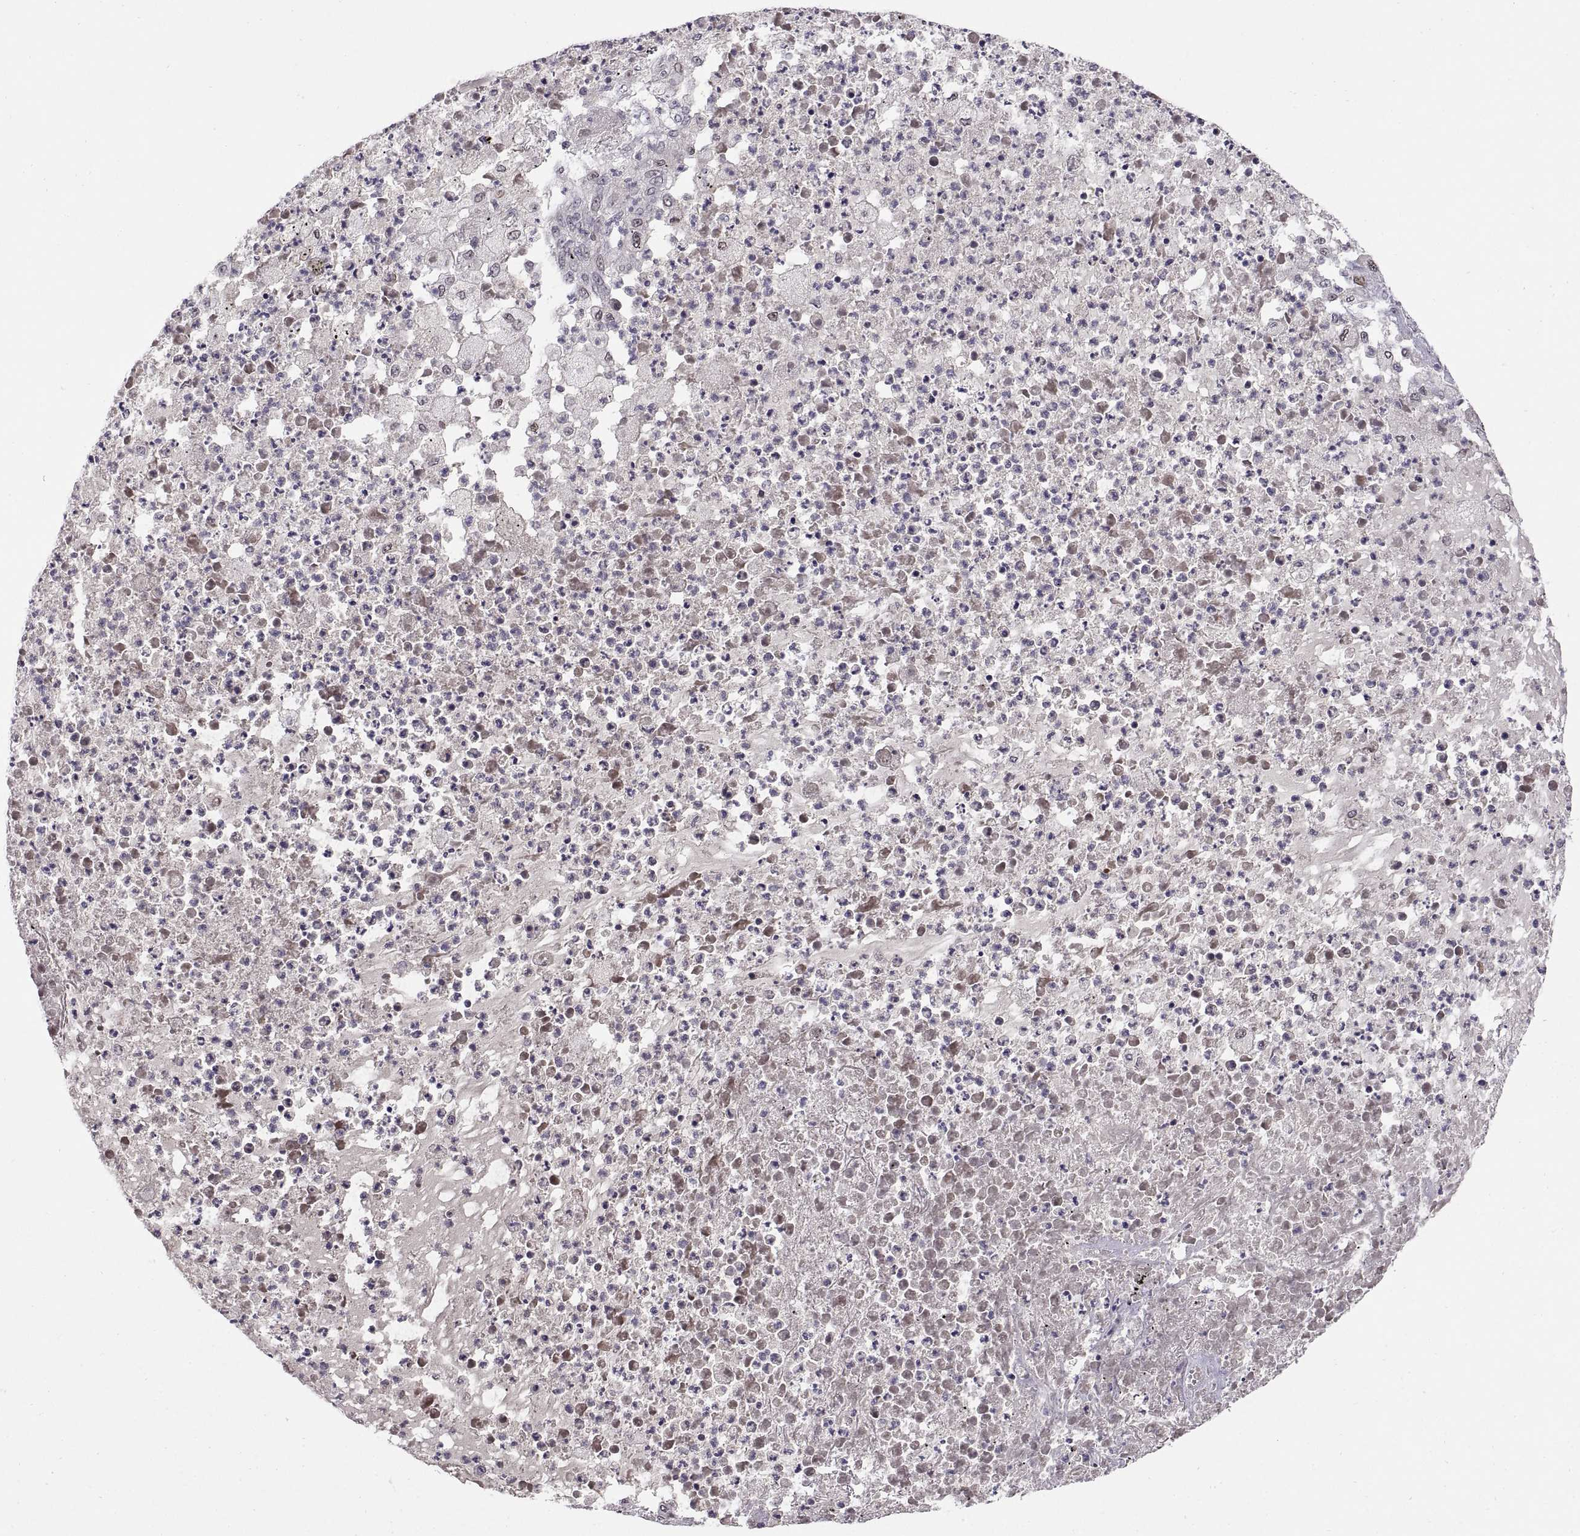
{"staining": {"intensity": "weak", "quantity": "<25%", "location": "nuclear"}, "tissue": "lung cancer", "cell_type": "Tumor cells", "image_type": "cancer", "snomed": [{"axis": "morphology", "description": "Adenocarcinoma, NOS"}, {"axis": "topography", "description": "Lung"}], "caption": "DAB (3,3'-diaminobenzidine) immunohistochemical staining of lung adenocarcinoma displays no significant expression in tumor cells.", "gene": "CHFR", "patient": {"sex": "female", "age": 73}}